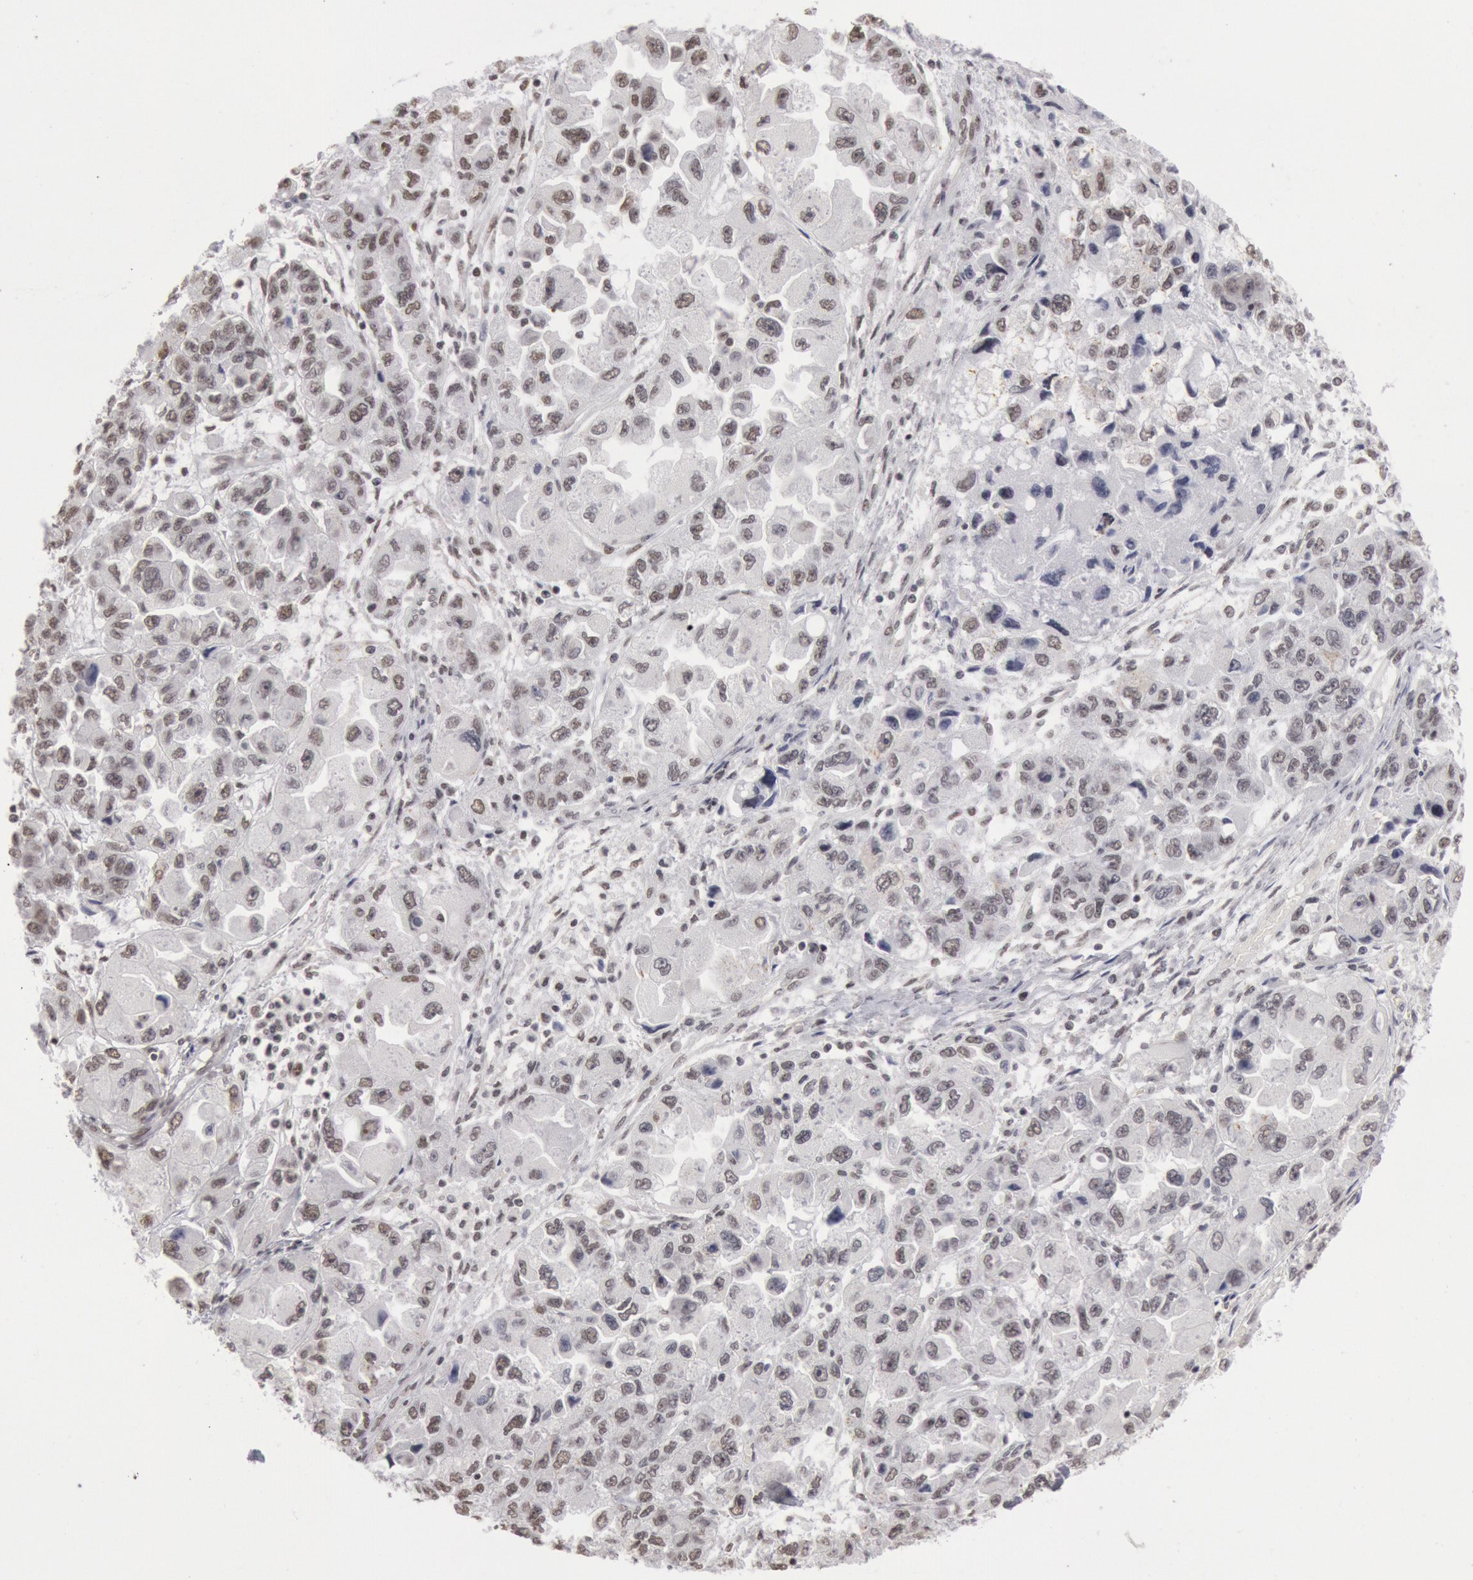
{"staining": {"intensity": "weak", "quantity": ">75%", "location": "nuclear"}, "tissue": "ovarian cancer", "cell_type": "Tumor cells", "image_type": "cancer", "snomed": [{"axis": "morphology", "description": "Cystadenocarcinoma, serous, NOS"}, {"axis": "topography", "description": "Ovary"}], "caption": "Protein staining of serous cystadenocarcinoma (ovarian) tissue displays weak nuclear expression in approximately >75% of tumor cells.", "gene": "ESS2", "patient": {"sex": "female", "age": 84}}